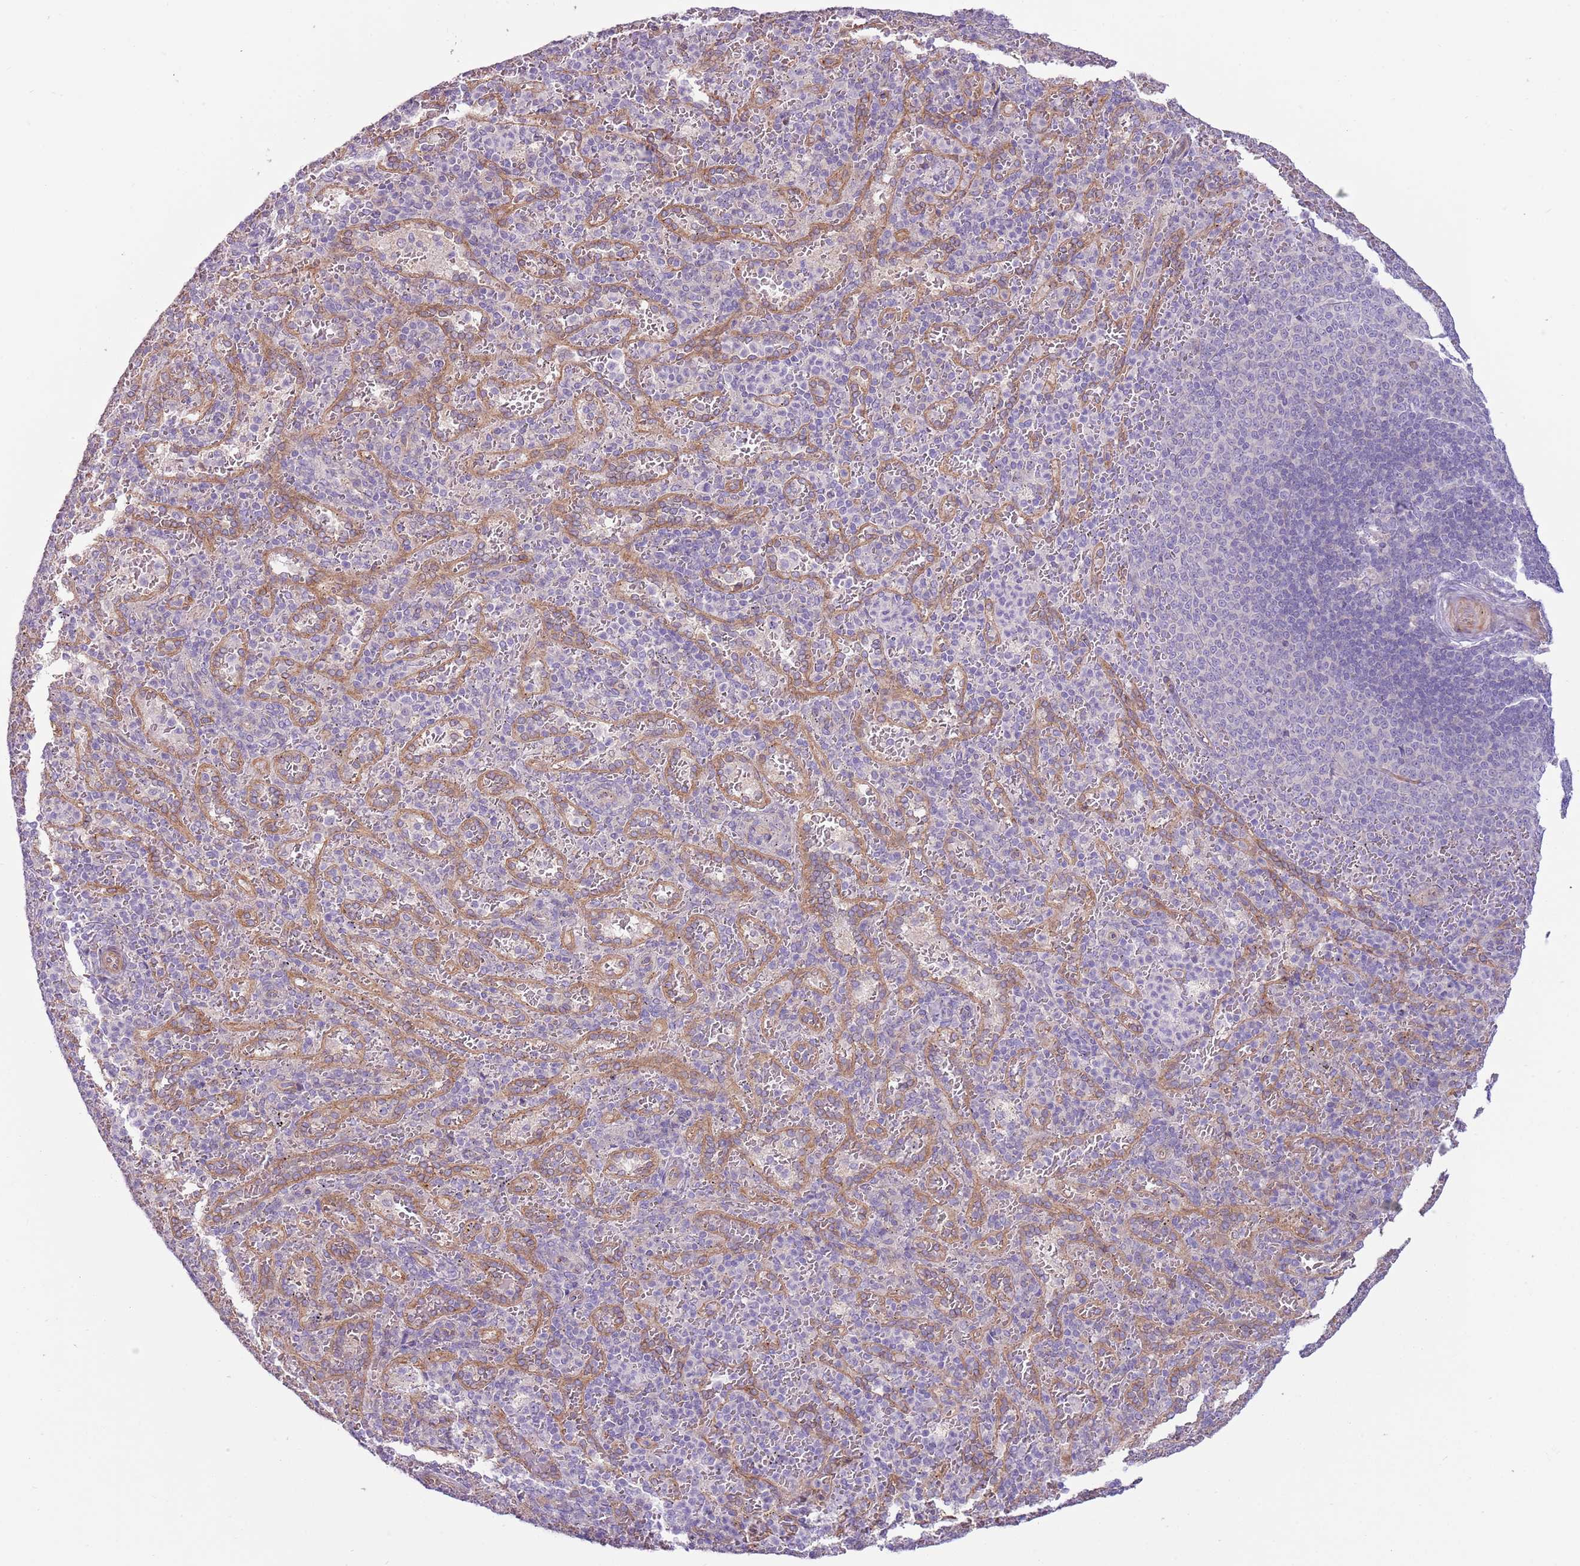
{"staining": {"intensity": "negative", "quantity": "none", "location": "none"}, "tissue": "spleen", "cell_type": "Cells in red pulp", "image_type": "normal", "snomed": [{"axis": "morphology", "description": "Normal tissue, NOS"}, {"axis": "topography", "description": "Spleen"}], "caption": "Immunohistochemistry image of benign spleen: human spleen stained with DAB (3,3'-diaminobenzidine) demonstrates no significant protein staining in cells in red pulp. The staining was performed using DAB to visualize the protein expression in brown, while the nuclei were stained in blue with hematoxylin (Magnification: 20x).", "gene": "MRO", "patient": {"sex": "female", "age": 21}}